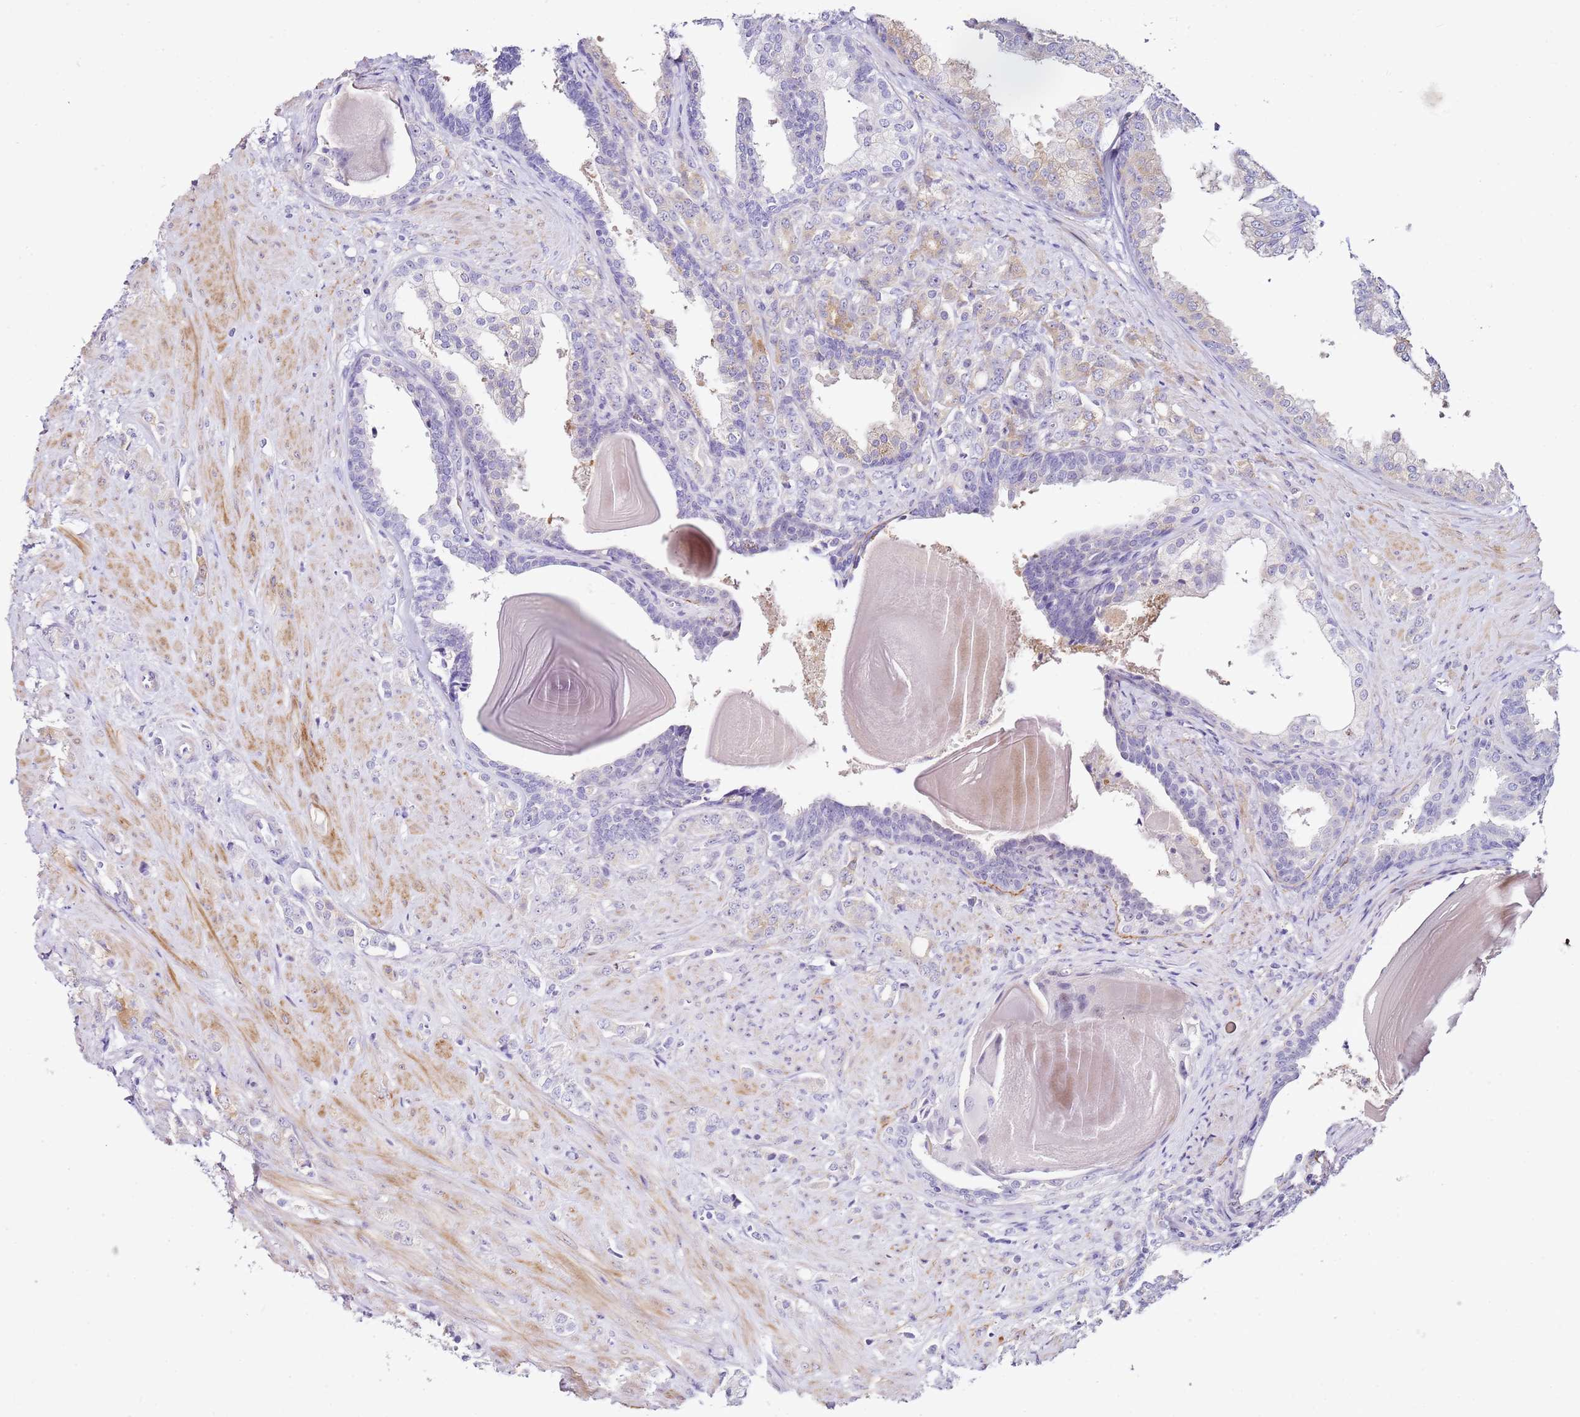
{"staining": {"intensity": "moderate", "quantity": "<25%", "location": "cytoplasmic/membranous"}, "tissue": "prostate cancer", "cell_type": "Tumor cells", "image_type": "cancer", "snomed": [{"axis": "morphology", "description": "Adenocarcinoma, High grade"}, {"axis": "topography", "description": "Prostate"}], "caption": "This histopathology image exhibits IHC staining of human prostate cancer, with low moderate cytoplasmic/membranous positivity in about <25% of tumor cells.", "gene": "HGD", "patient": {"sex": "male", "age": 62}}